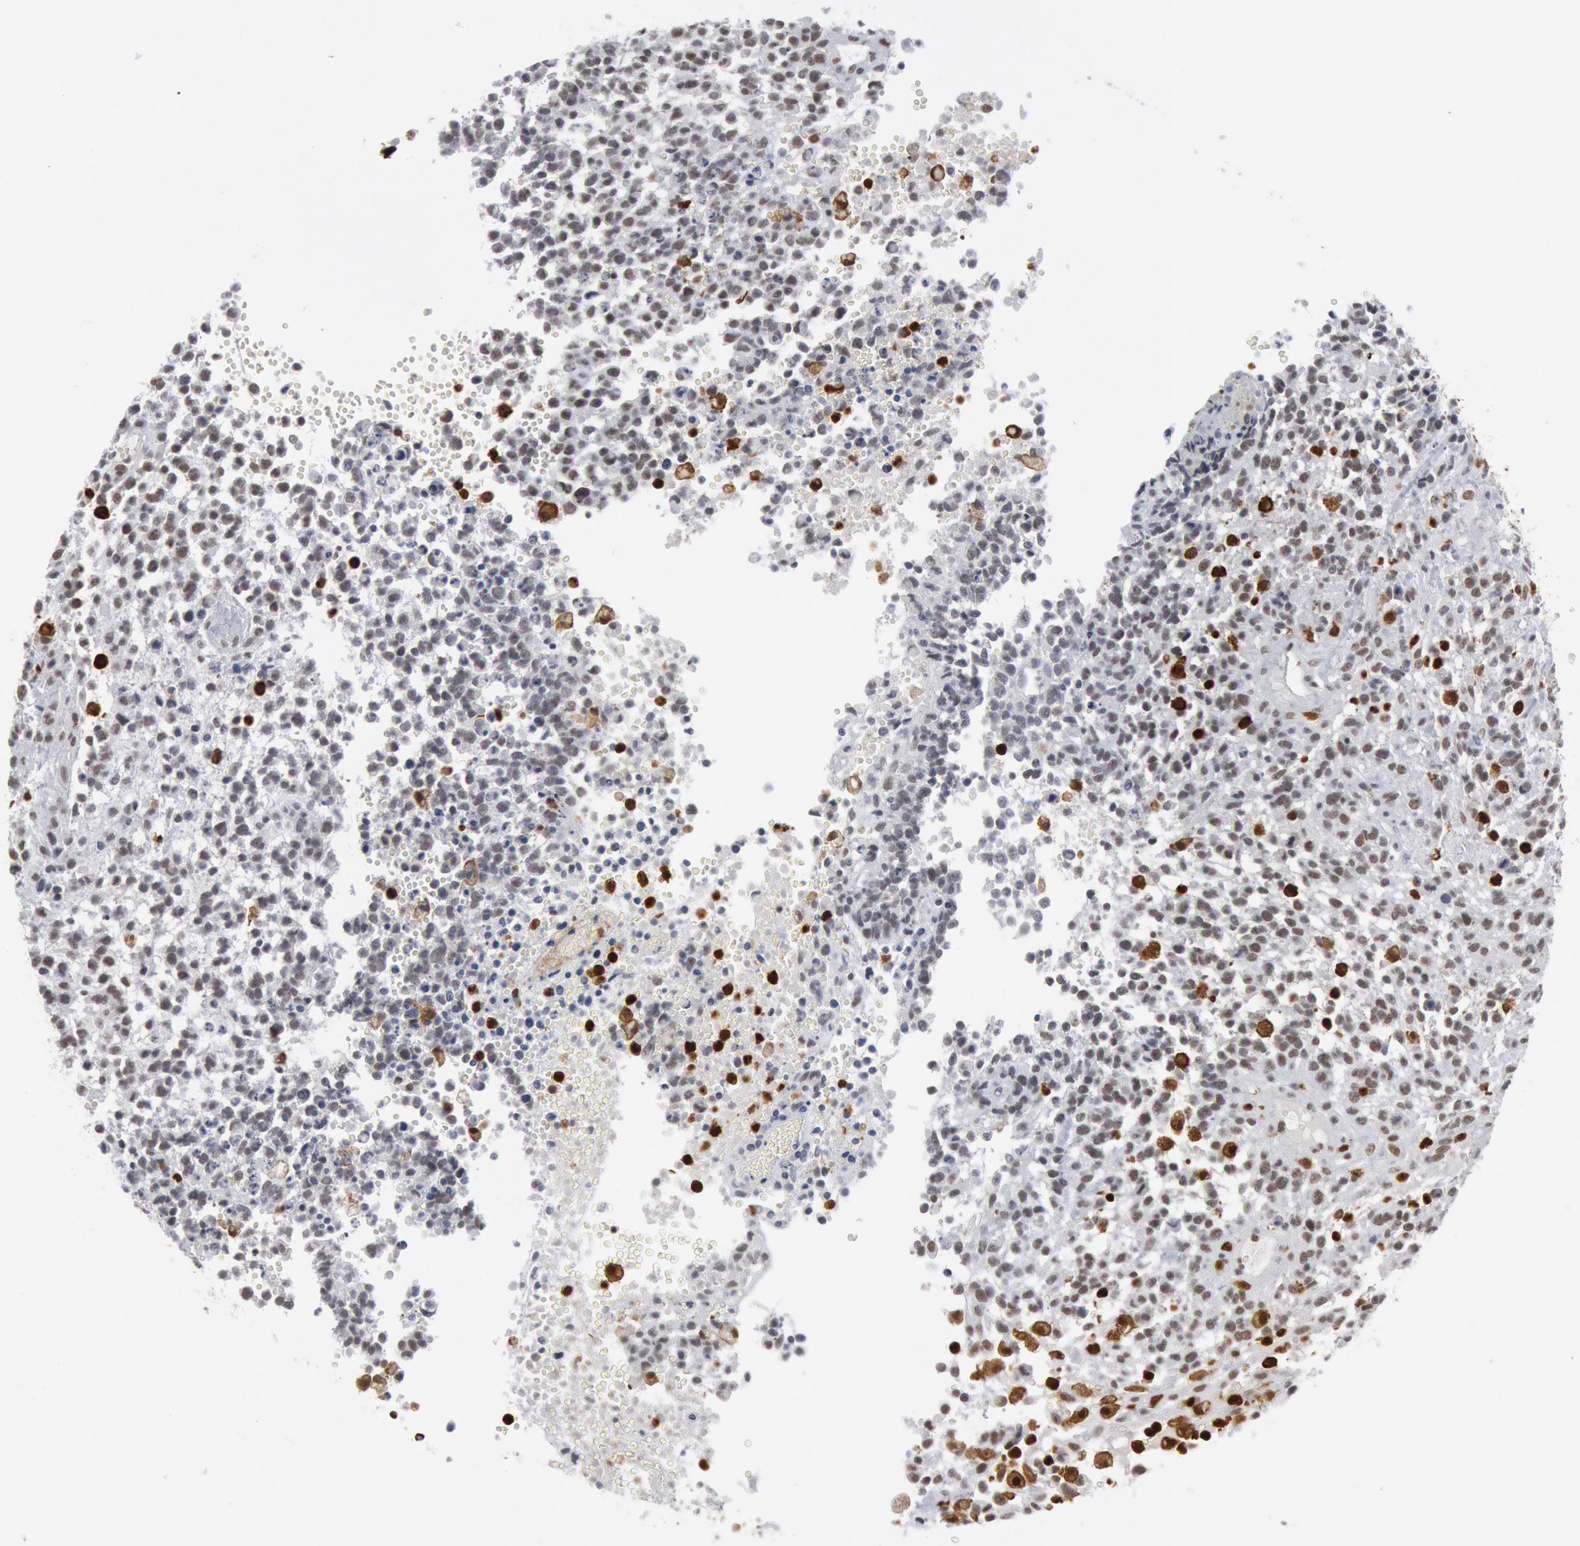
{"staining": {"intensity": "moderate", "quantity": "<25%", "location": "nuclear"}, "tissue": "glioma", "cell_type": "Tumor cells", "image_type": "cancer", "snomed": [{"axis": "morphology", "description": "Glioma, malignant, High grade"}, {"axis": "topography", "description": "Brain"}], "caption": "Human glioma stained for a protein (brown) reveals moderate nuclear positive positivity in about <25% of tumor cells.", "gene": "PTPN6", "patient": {"sex": "male", "age": 66}}